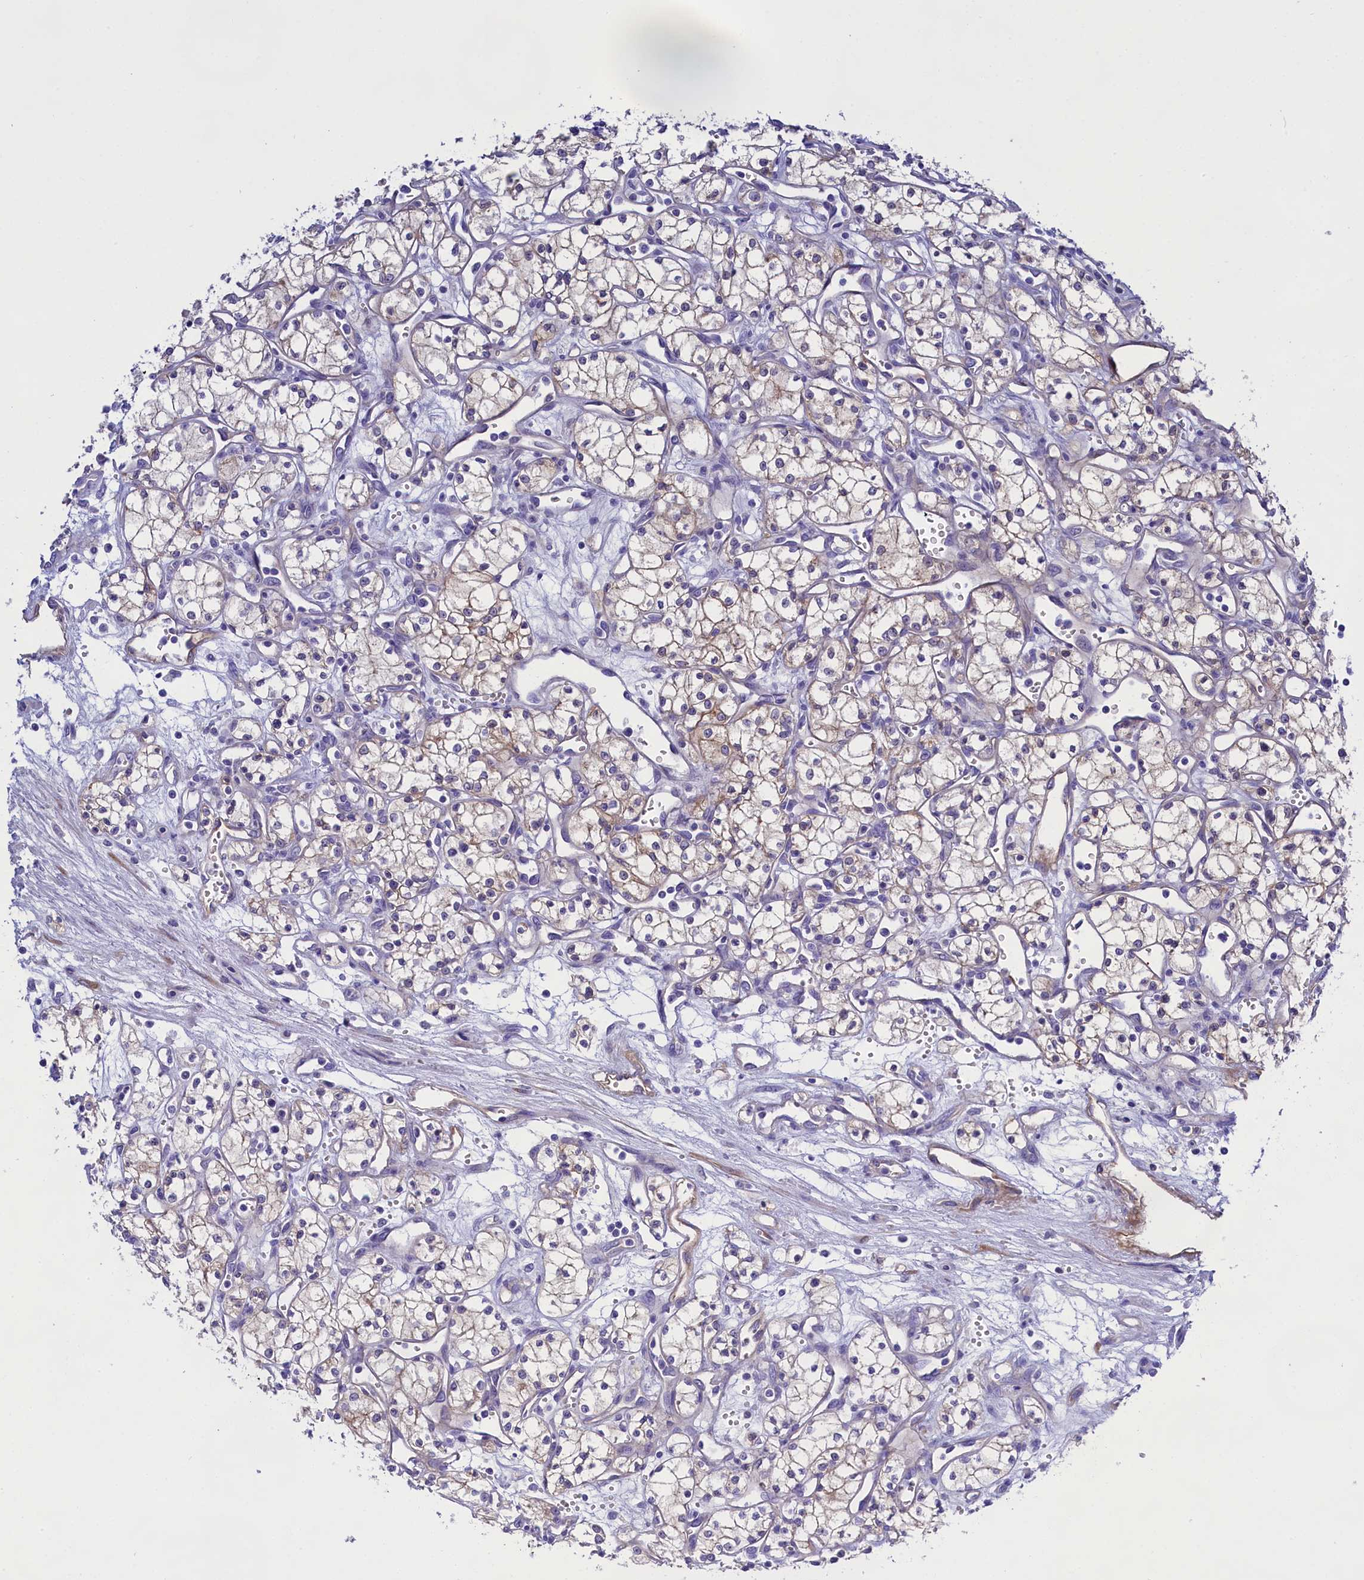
{"staining": {"intensity": "weak", "quantity": "<25%", "location": "cytoplasmic/membranous"}, "tissue": "renal cancer", "cell_type": "Tumor cells", "image_type": "cancer", "snomed": [{"axis": "morphology", "description": "Adenocarcinoma, NOS"}, {"axis": "topography", "description": "Kidney"}], "caption": "Tumor cells are negative for brown protein staining in renal cancer (adenocarcinoma).", "gene": "PPP1R13L", "patient": {"sex": "male", "age": 59}}